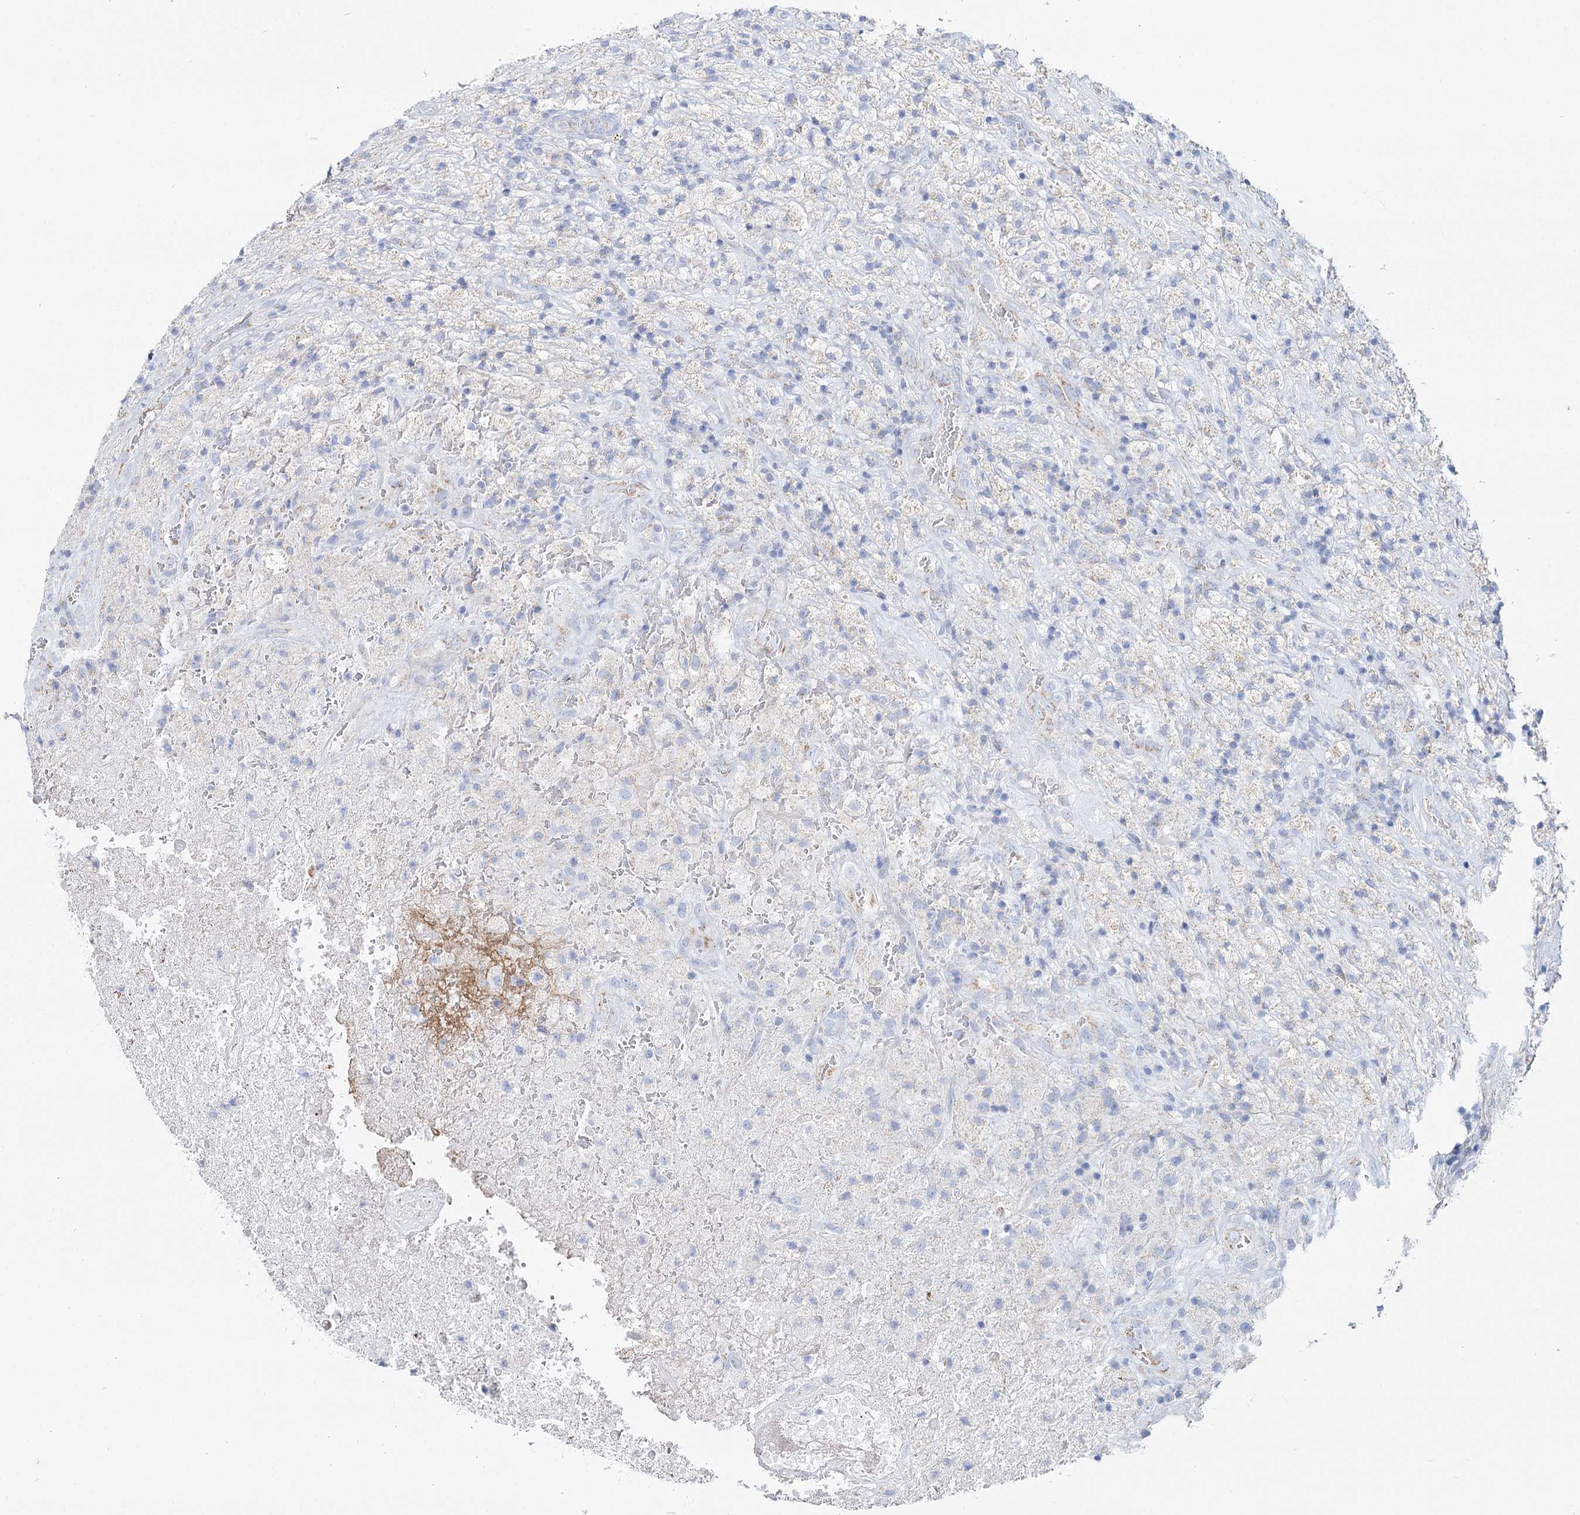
{"staining": {"intensity": "negative", "quantity": "none", "location": "none"}, "tissue": "glioma", "cell_type": "Tumor cells", "image_type": "cancer", "snomed": [{"axis": "morphology", "description": "Glioma, malignant, High grade"}, {"axis": "topography", "description": "Brain"}], "caption": "Photomicrograph shows no significant protein staining in tumor cells of malignant high-grade glioma. (Immunohistochemistry (ihc), brightfield microscopy, high magnification).", "gene": "MCCC2", "patient": {"sex": "male", "age": 69}}